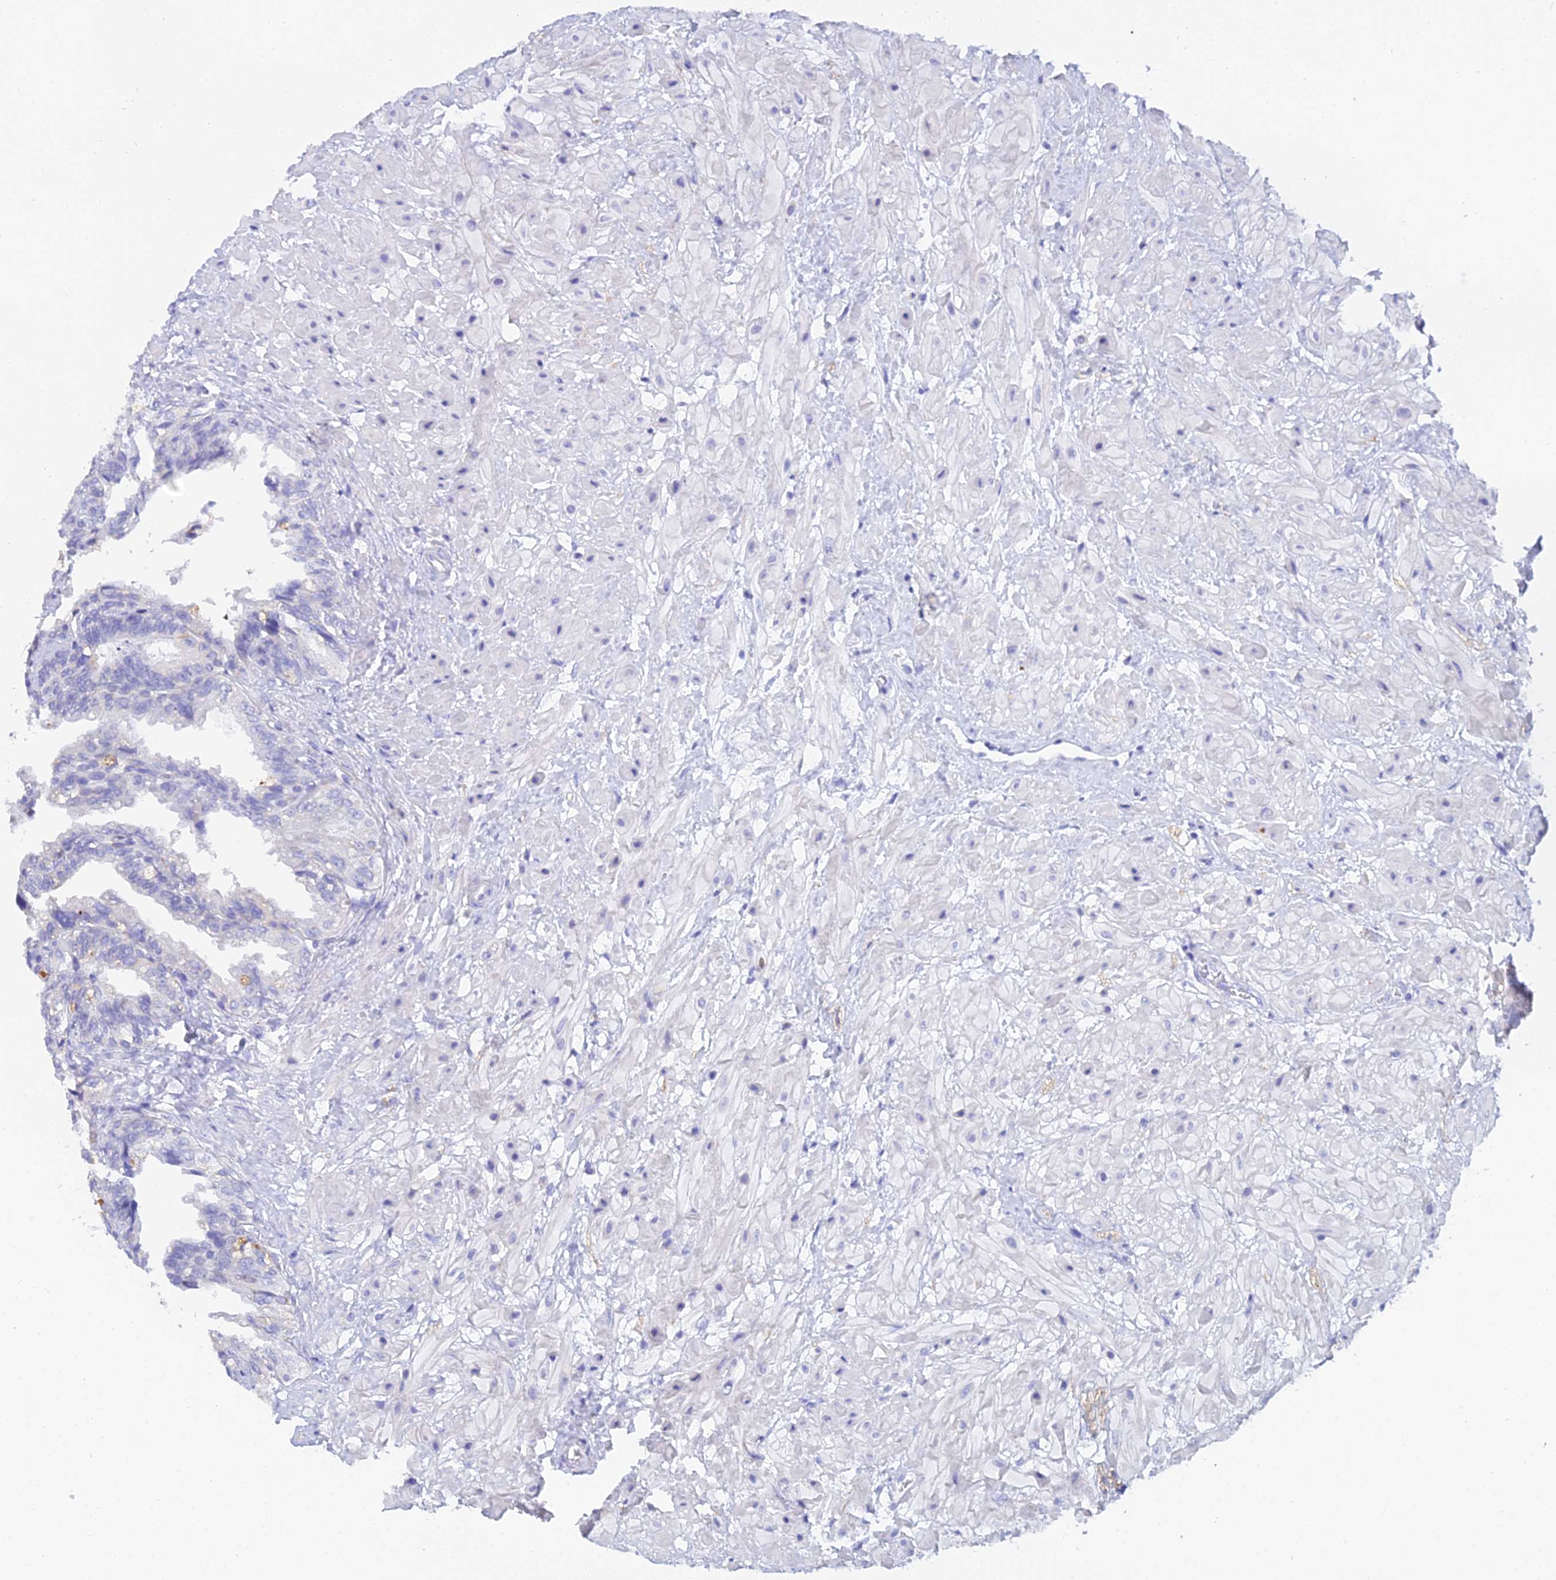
{"staining": {"intensity": "negative", "quantity": "none", "location": "none"}, "tissue": "seminal vesicle", "cell_type": "Glandular cells", "image_type": "normal", "snomed": [{"axis": "morphology", "description": "Normal tissue, NOS"}, {"axis": "topography", "description": "Seminal veicle"}, {"axis": "topography", "description": "Peripheral nerve tissue"}], "caption": "Histopathology image shows no protein expression in glandular cells of unremarkable seminal vesicle.", "gene": "MCM2", "patient": {"sex": "male", "age": 60}}